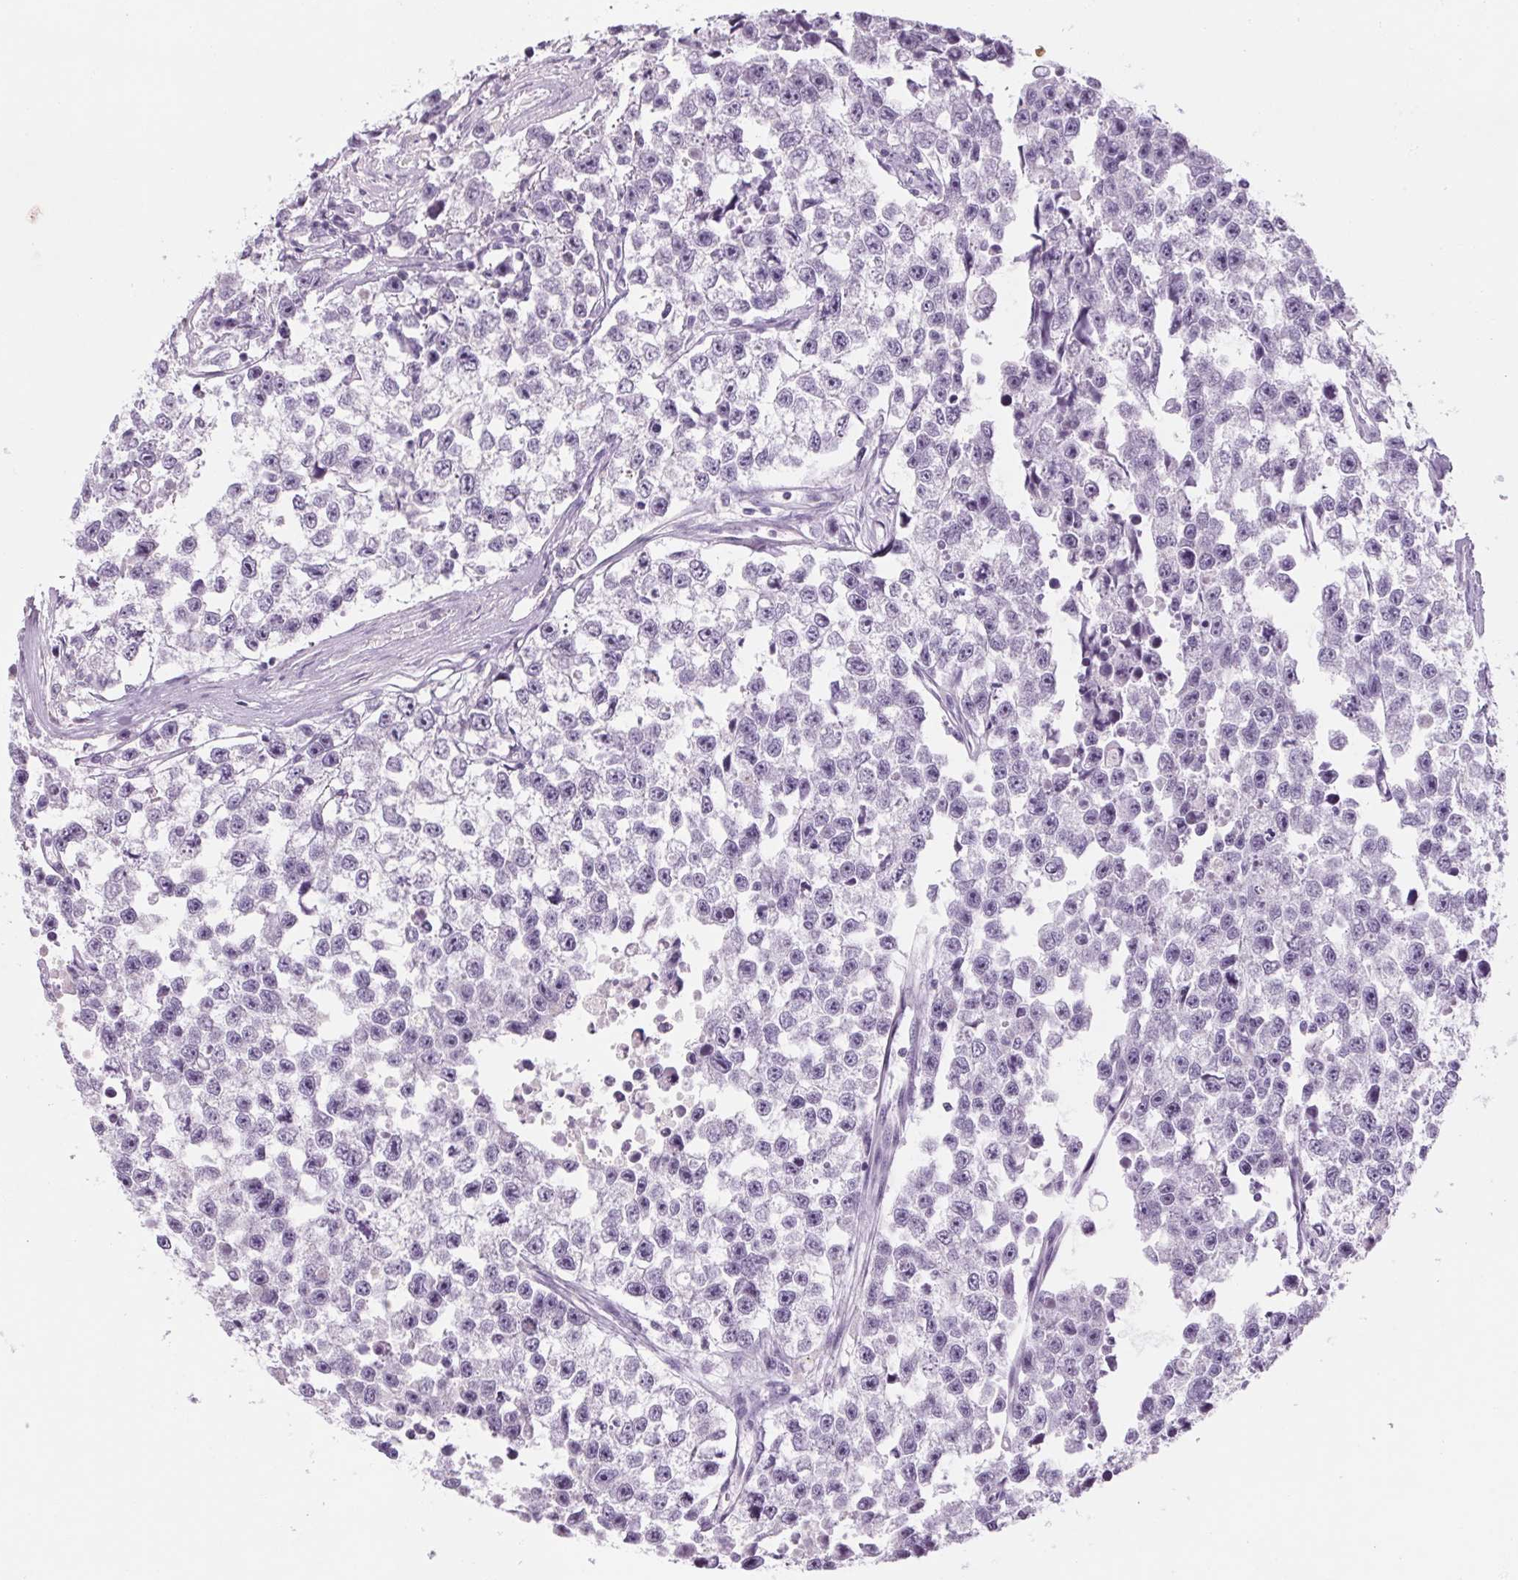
{"staining": {"intensity": "negative", "quantity": "none", "location": "none"}, "tissue": "testis cancer", "cell_type": "Tumor cells", "image_type": "cancer", "snomed": [{"axis": "morphology", "description": "Seminoma, NOS"}, {"axis": "topography", "description": "Testis"}], "caption": "A micrograph of human testis cancer is negative for staining in tumor cells. (Immunohistochemistry, brightfield microscopy, high magnification).", "gene": "RPTN", "patient": {"sex": "male", "age": 26}}